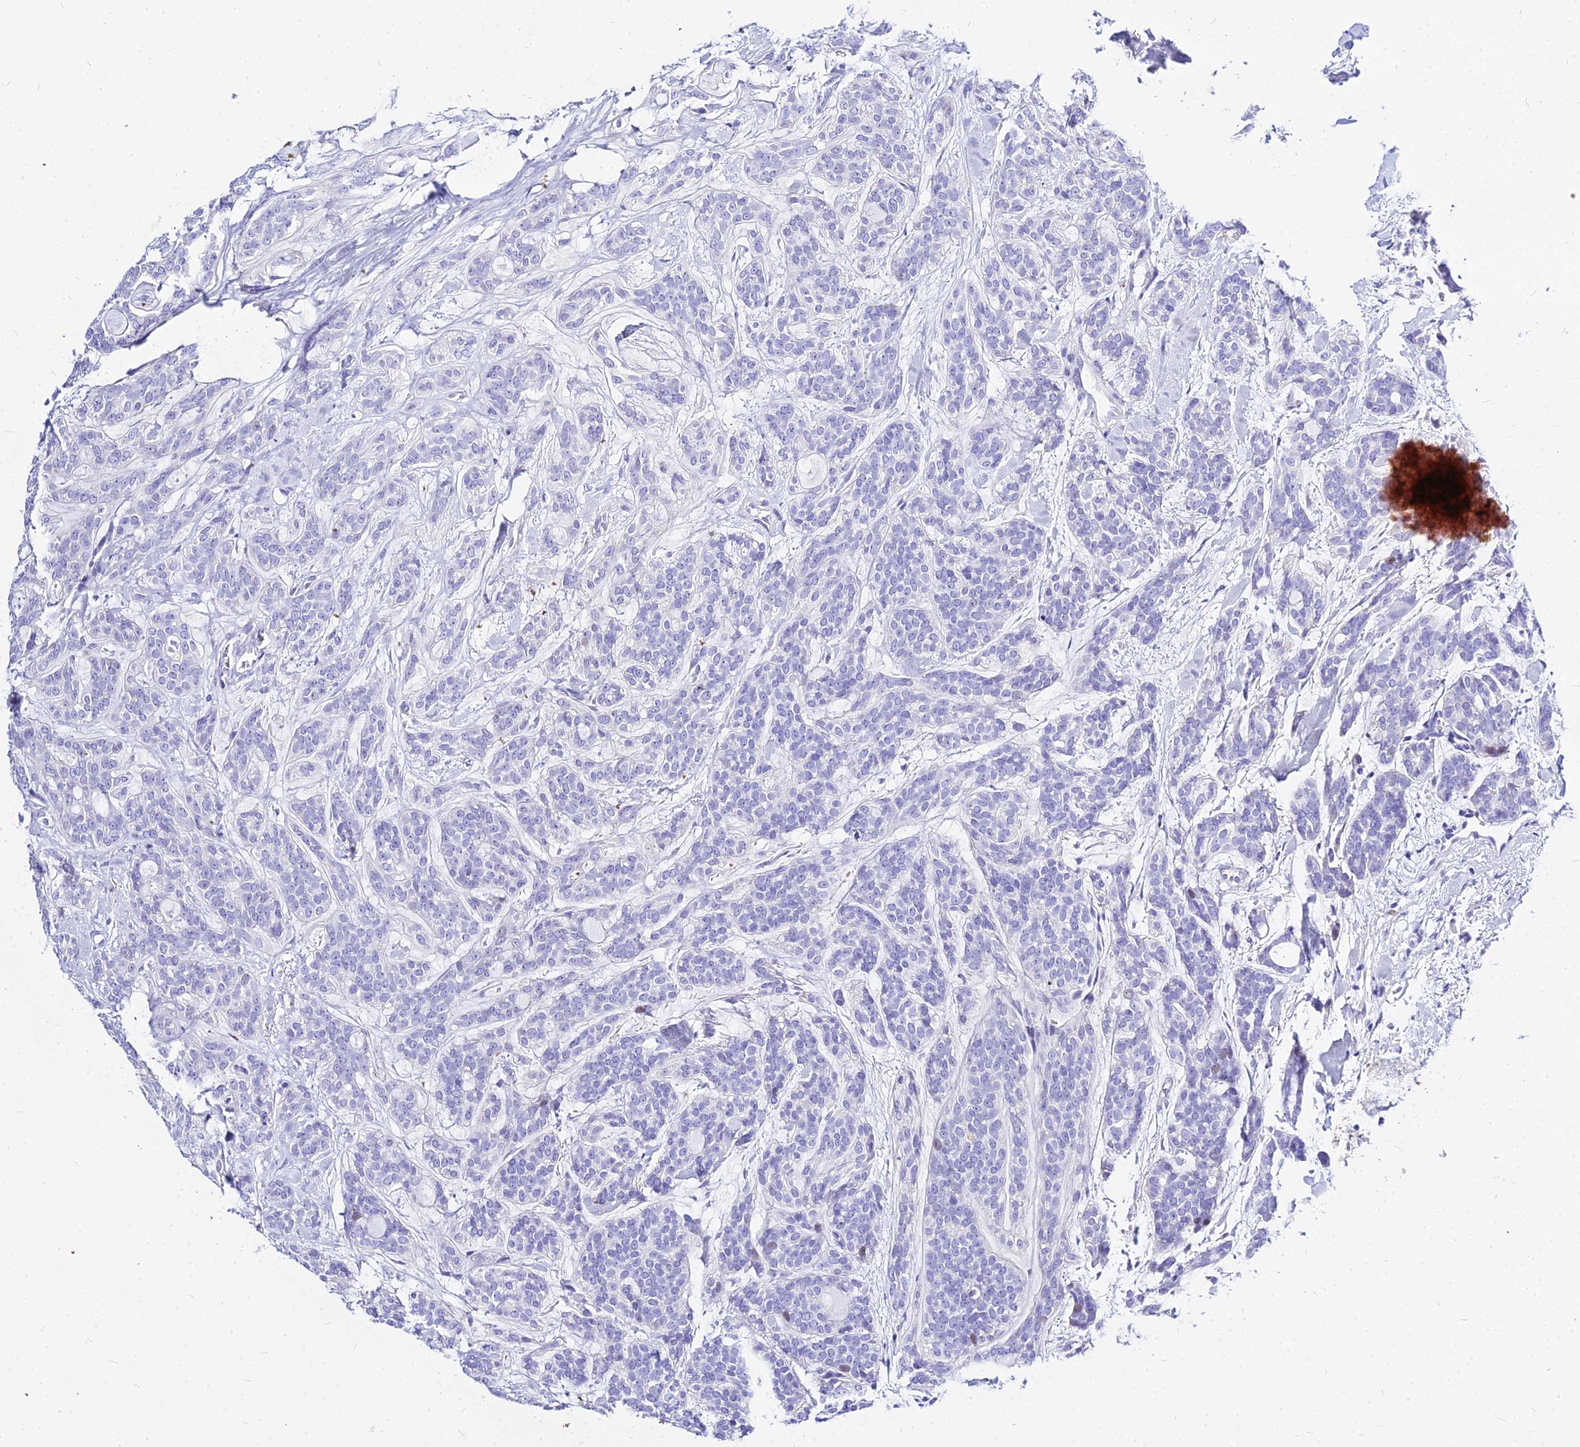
{"staining": {"intensity": "negative", "quantity": "none", "location": "none"}, "tissue": "head and neck cancer", "cell_type": "Tumor cells", "image_type": "cancer", "snomed": [{"axis": "morphology", "description": "Adenocarcinoma, NOS"}, {"axis": "topography", "description": "Head-Neck"}], "caption": "This is an IHC image of adenocarcinoma (head and neck). There is no positivity in tumor cells.", "gene": "CARD18", "patient": {"sex": "male", "age": 66}}